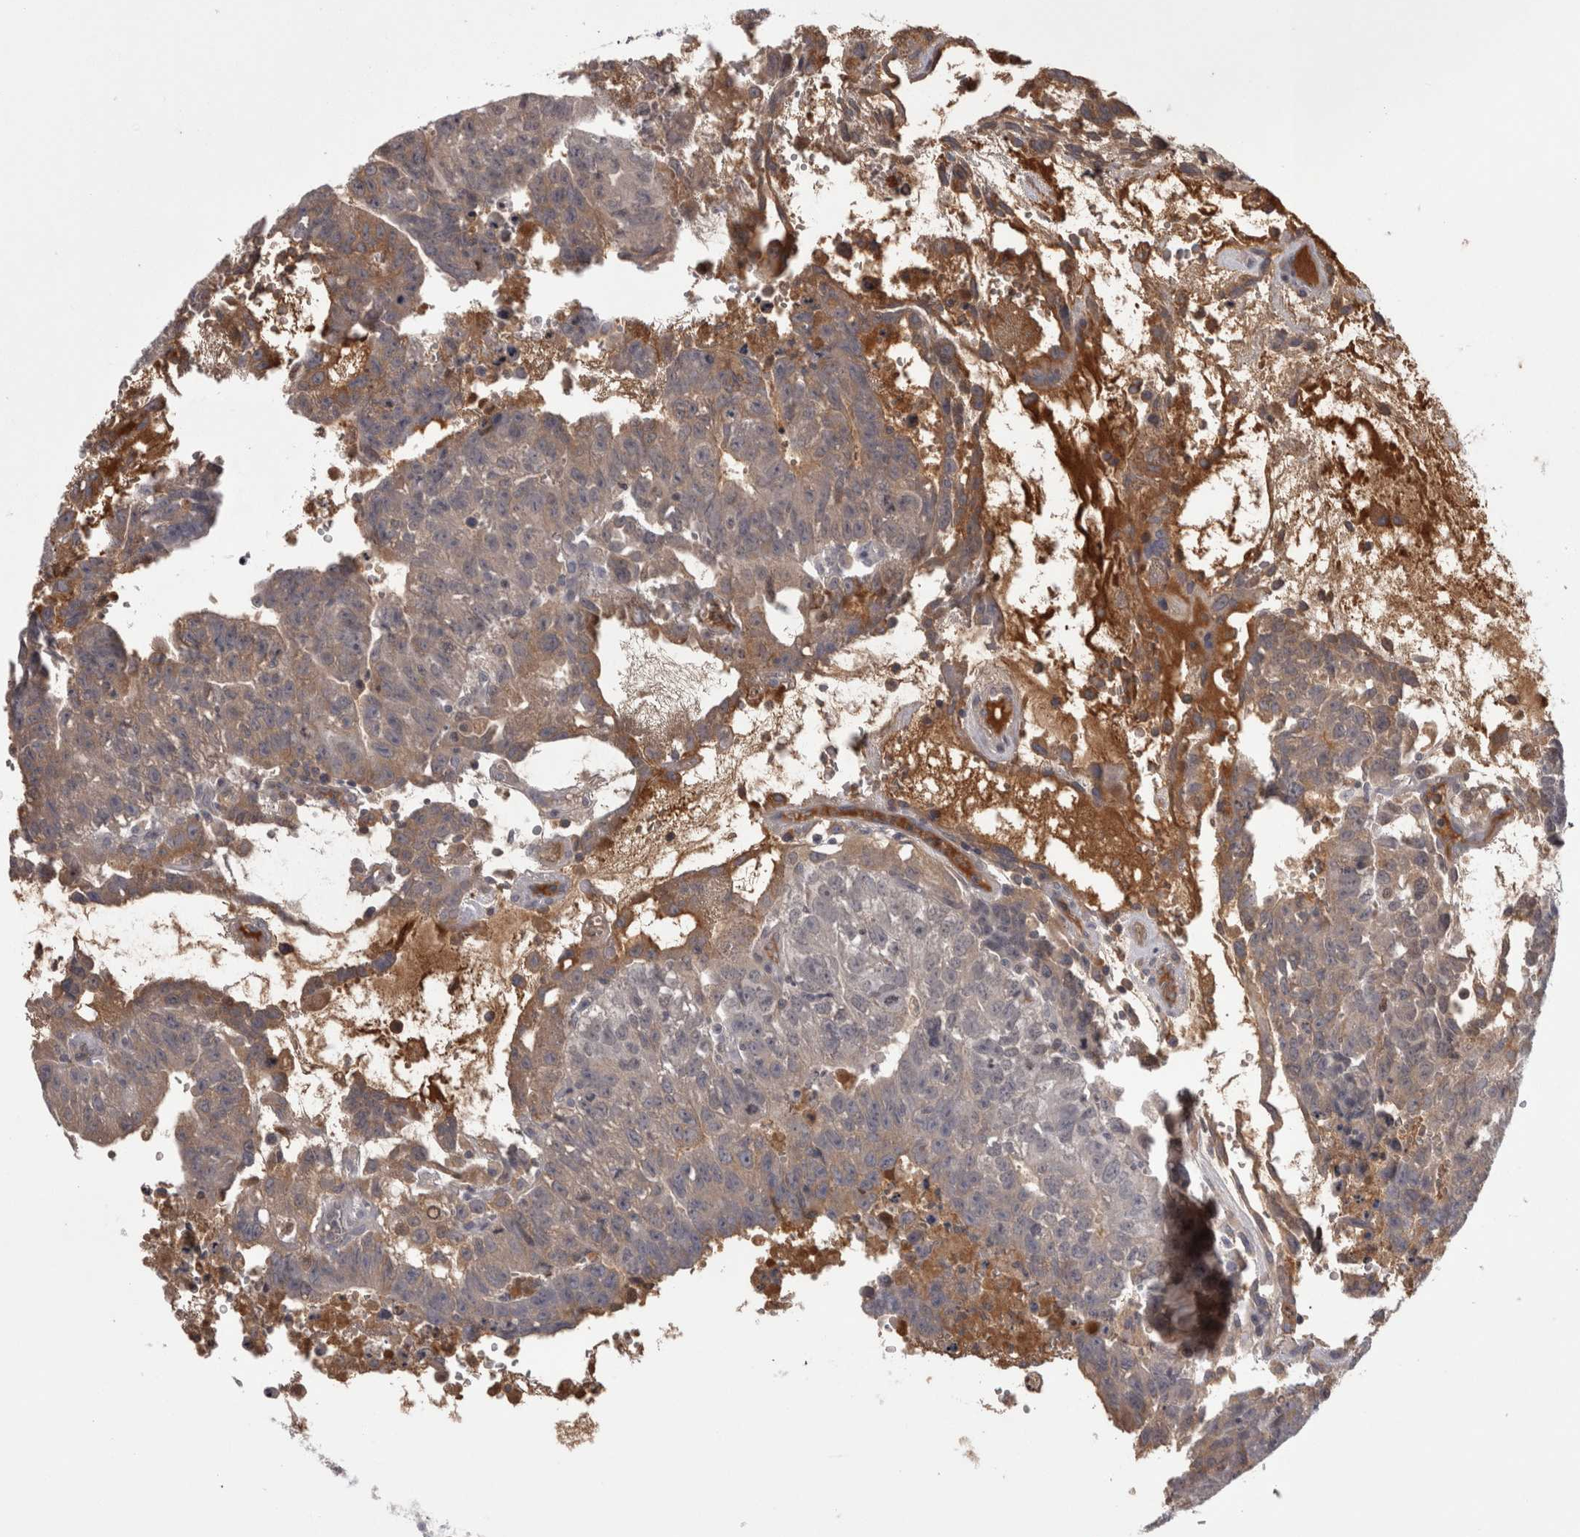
{"staining": {"intensity": "weak", "quantity": "25%-75%", "location": "cytoplasmic/membranous"}, "tissue": "testis cancer", "cell_type": "Tumor cells", "image_type": "cancer", "snomed": [{"axis": "morphology", "description": "Seminoma, NOS"}, {"axis": "morphology", "description": "Carcinoma, Embryonal, NOS"}, {"axis": "topography", "description": "Testis"}], "caption": "The image reveals a brown stain indicating the presence of a protein in the cytoplasmic/membranous of tumor cells in testis seminoma. (DAB IHC with brightfield microscopy, high magnification).", "gene": "SAA4", "patient": {"sex": "male", "age": 52}}